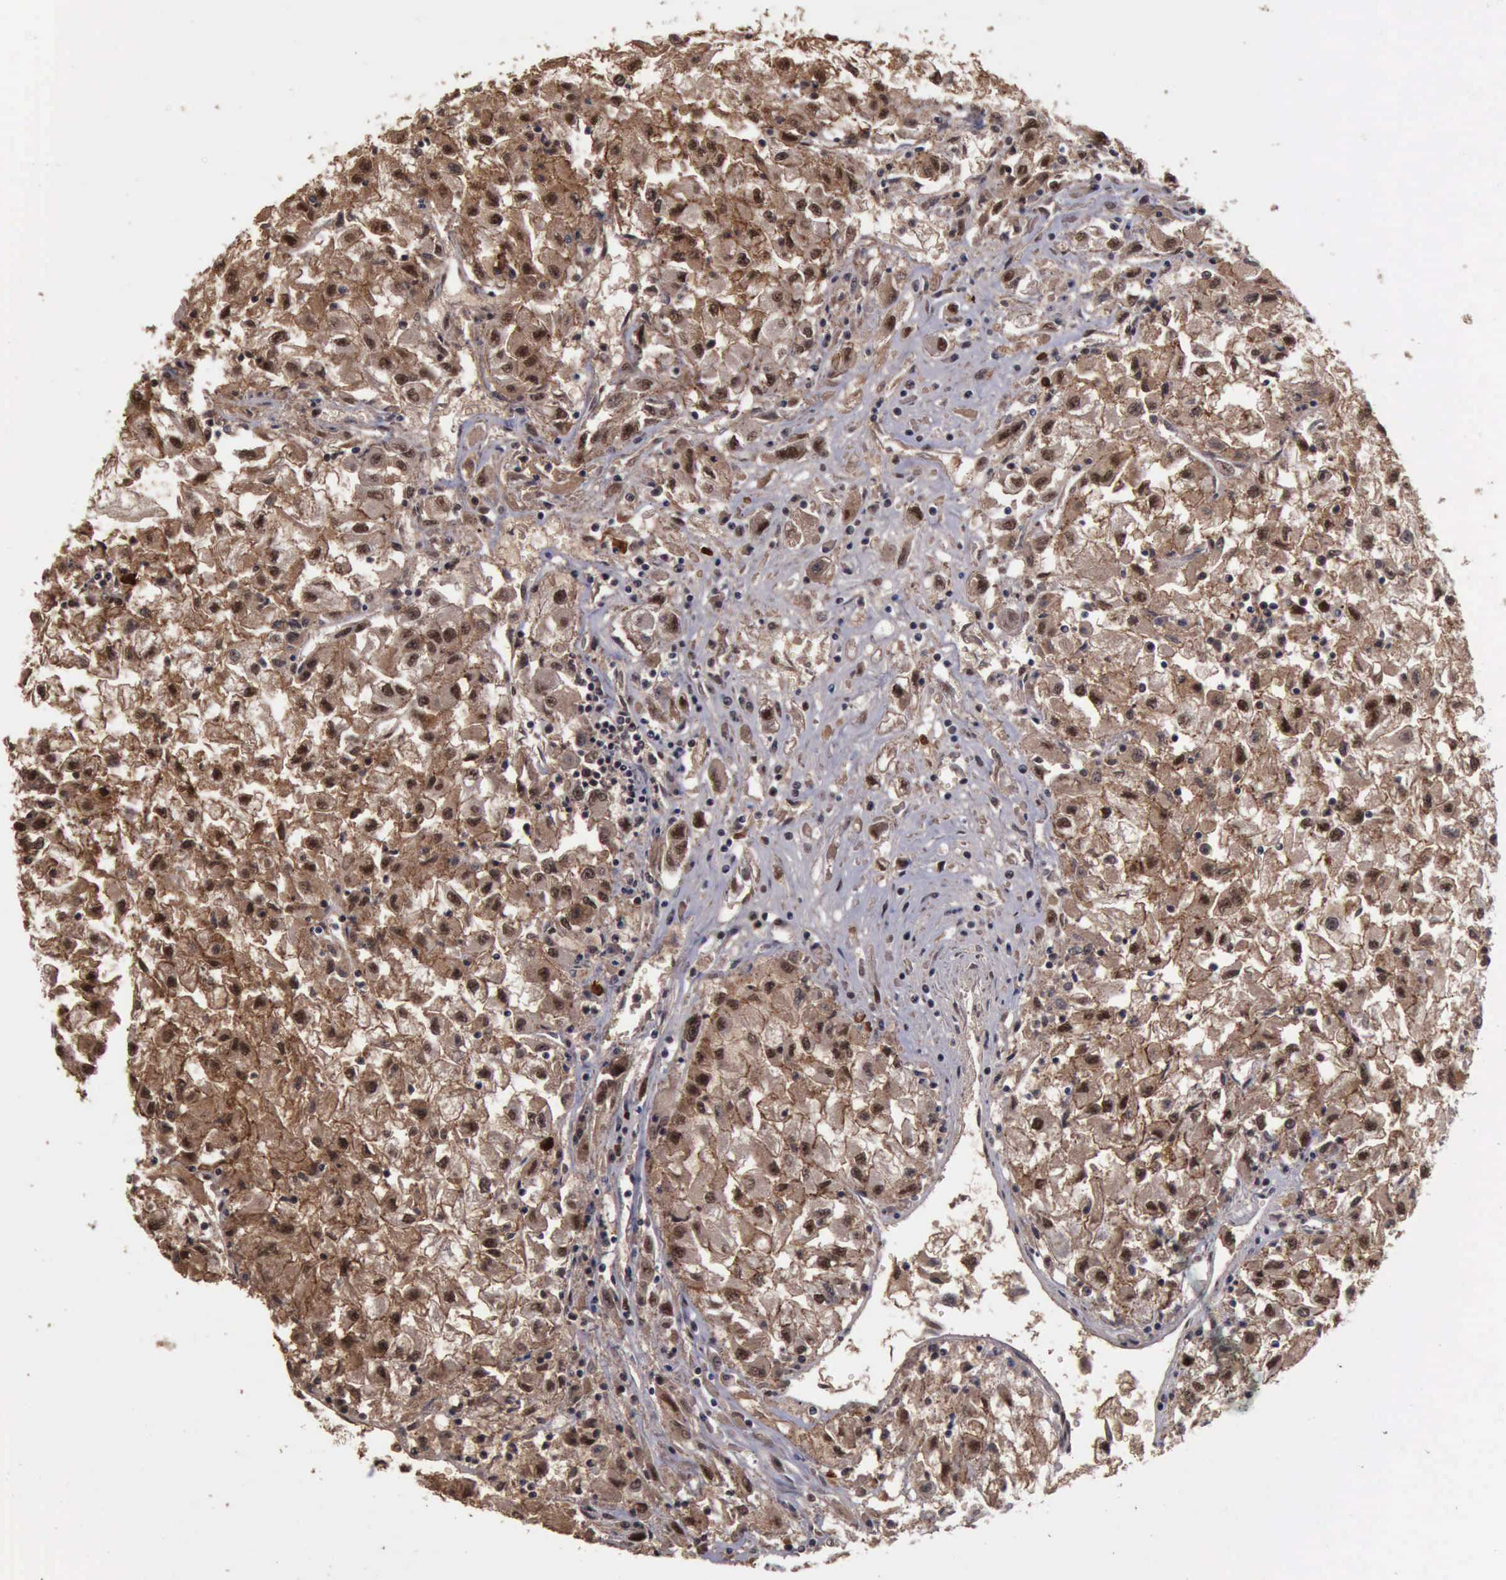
{"staining": {"intensity": "strong", "quantity": ">75%", "location": "cytoplasmic/membranous,nuclear"}, "tissue": "renal cancer", "cell_type": "Tumor cells", "image_type": "cancer", "snomed": [{"axis": "morphology", "description": "Adenocarcinoma, NOS"}, {"axis": "topography", "description": "Kidney"}], "caption": "Immunohistochemical staining of renal cancer shows high levels of strong cytoplasmic/membranous and nuclear expression in approximately >75% of tumor cells.", "gene": "TRMT2A", "patient": {"sex": "male", "age": 59}}